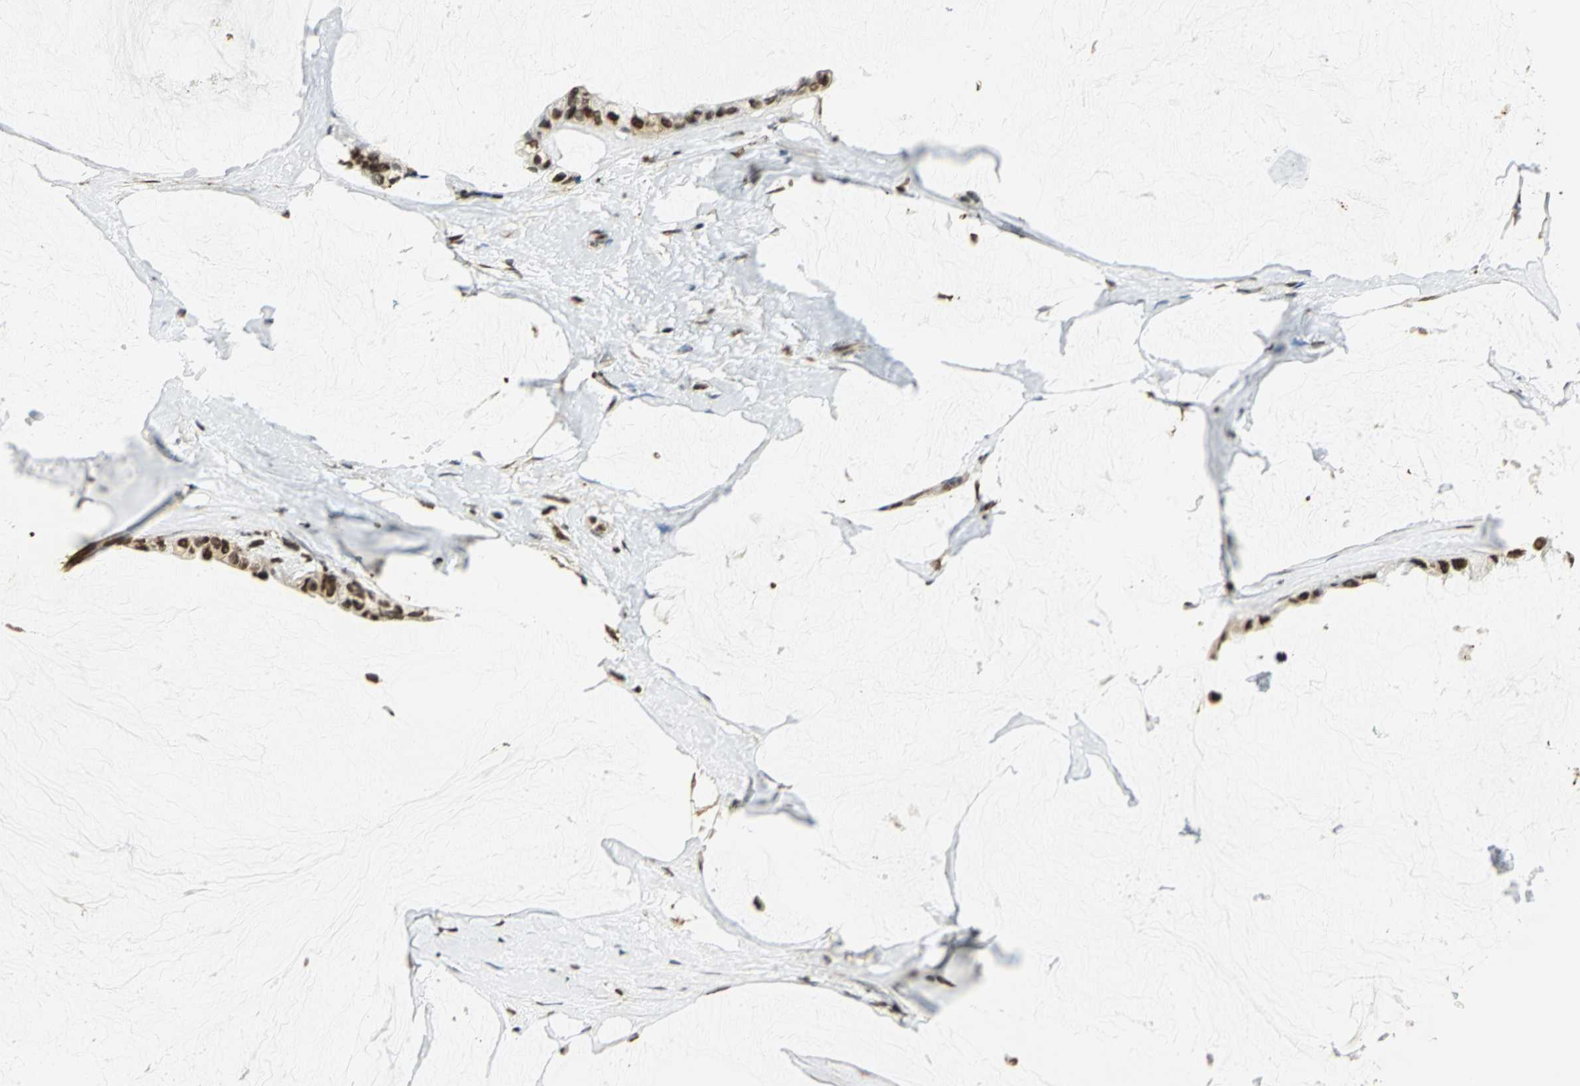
{"staining": {"intensity": "strong", "quantity": ">75%", "location": "nuclear"}, "tissue": "ovarian cancer", "cell_type": "Tumor cells", "image_type": "cancer", "snomed": [{"axis": "morphology", "description": "Cystadenocarcinoma, mucinous, NOS"}, {"axis": "topography", "description": "Ovary"}], "caption": "Immunohistochemistry of ovarian cancer reveals high levels of strong nuclear positivity in about >75% of tumor cells.", "gene": "SET", "patient": {"sex": "female", "age": 39}}